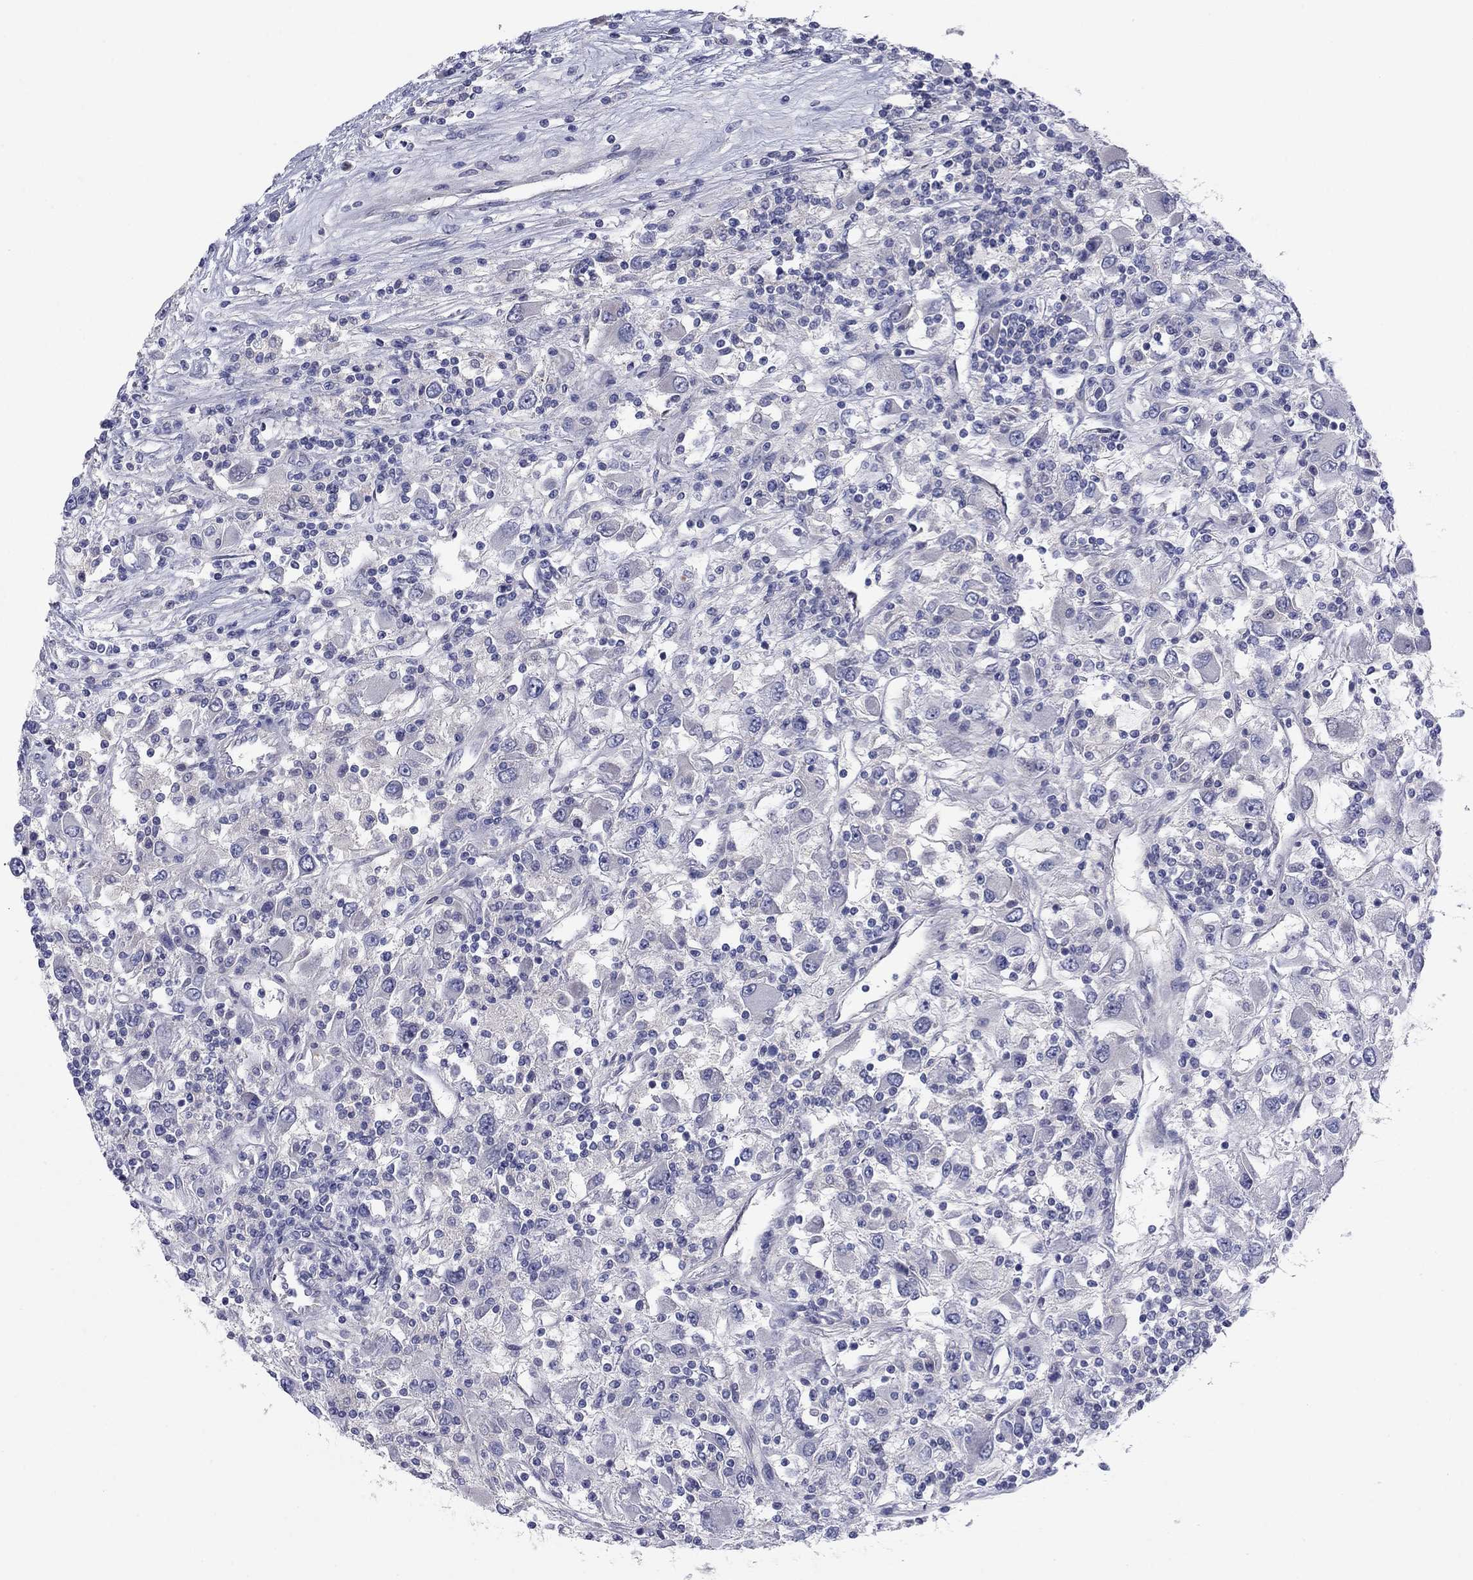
{"staining": {"intensity": "negative", "quantity": "none", "location": "none"}, "tissue": "renal cancer", "cell_type": "Tumor cells", "image_type": "cancer", "snomed": [{"axis": "morphology", "description": "Adenocarcinoma, NOS"}, {"axis": "topography", "description": "Kidney"}], "caption": "An image of human adenocarcinoma (renal) is negative for staining in tumor cells.", "gene": "GRHPR", "patient": {"sex": "female", "age": 67}}